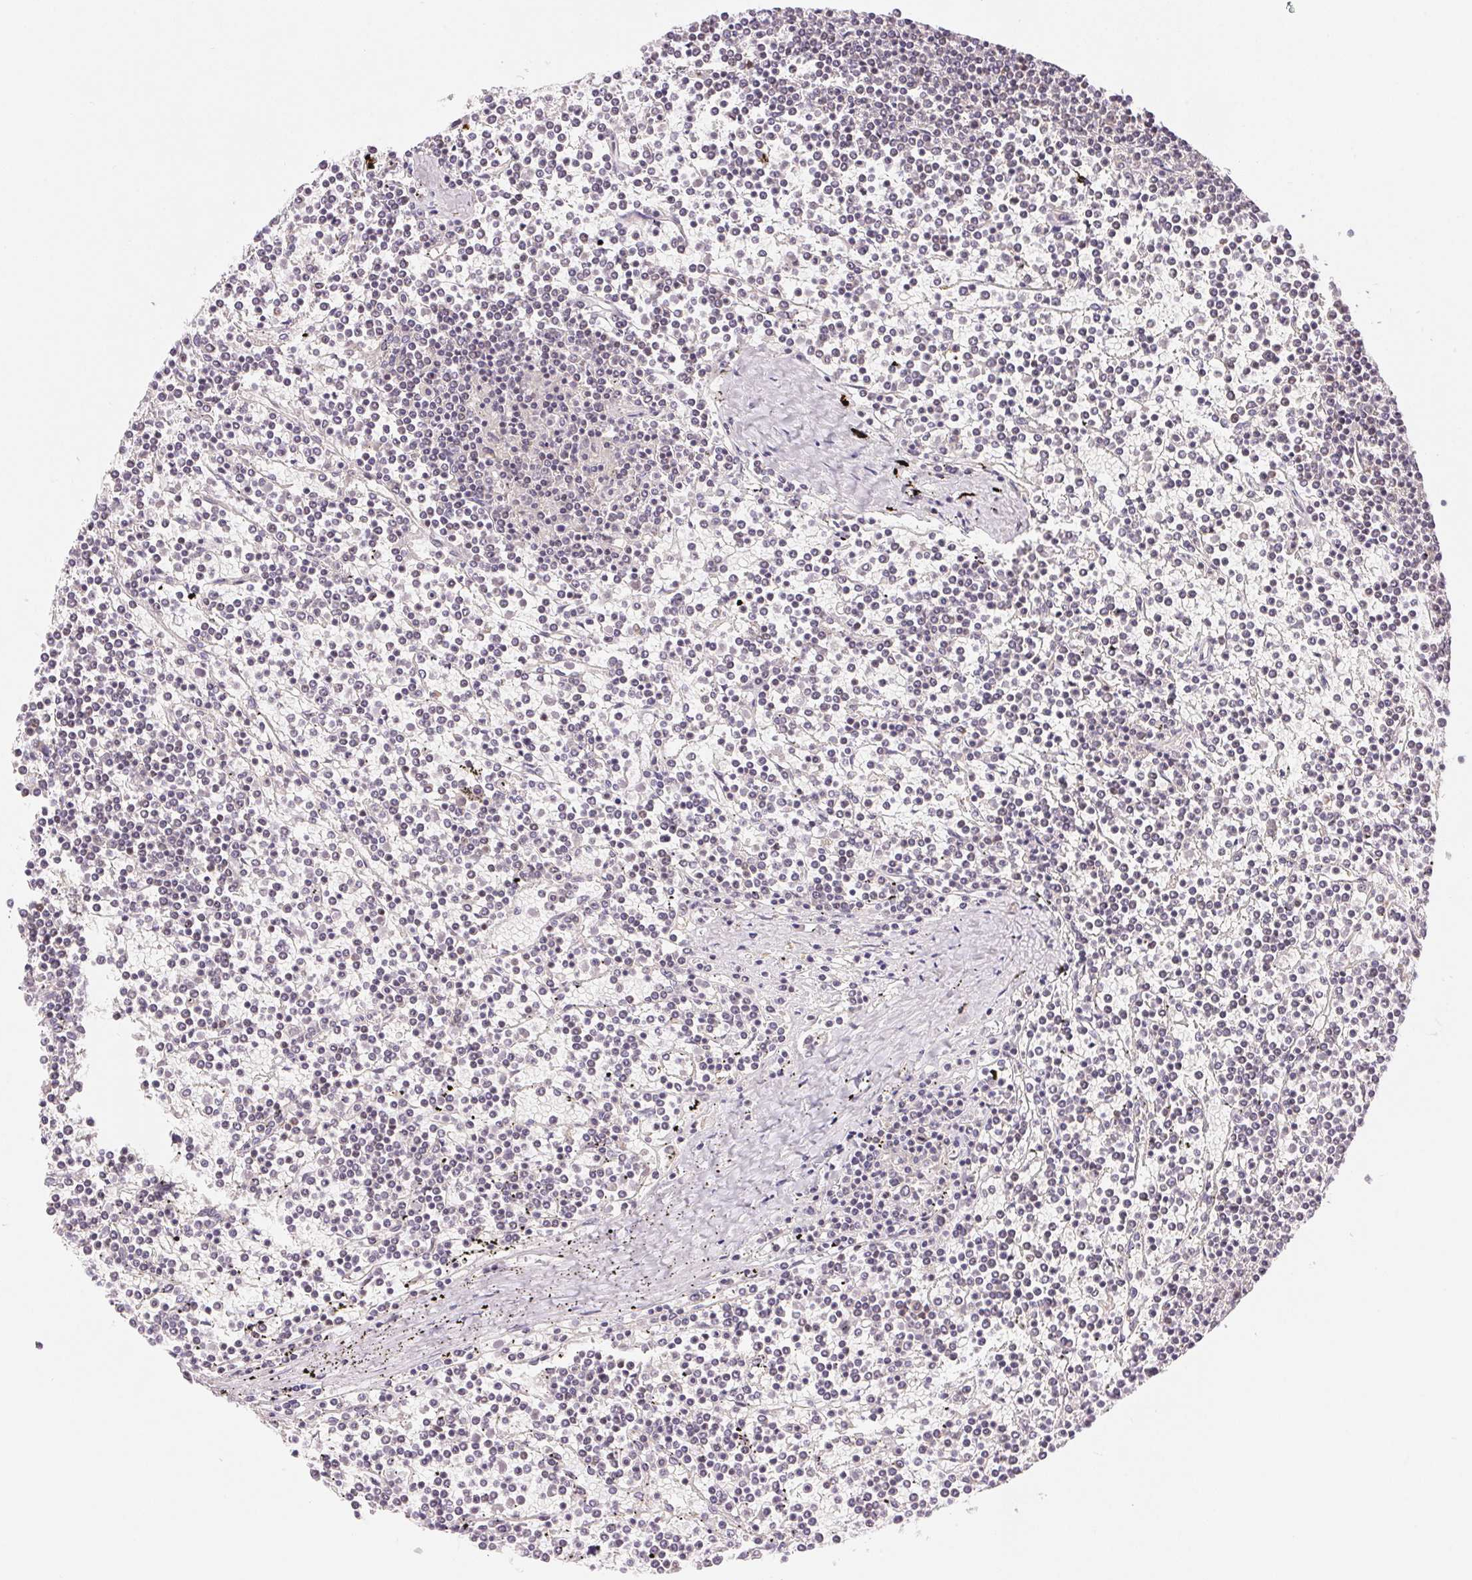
{"staining": {"intensity": "negative", "quantity": "none", "location": "none"}, "tissue": "lymphoma", "cell_type": "Tumor cells", "image_type": "cancer", "snomed": [{"axis": "morphology", "description": "Malignant lymphoma, non-Hodgkin's type, Low grade"}, {"axis": "topography", "description": "Spleen"}], "caption": "This is an IHC histopathology image of human low-grade malignant lymphoma, non-Hodgkin's type. There is no expression in tumor cells.", "gene": "BNIP5", "patient": {"sex": "female", "age": 19}}